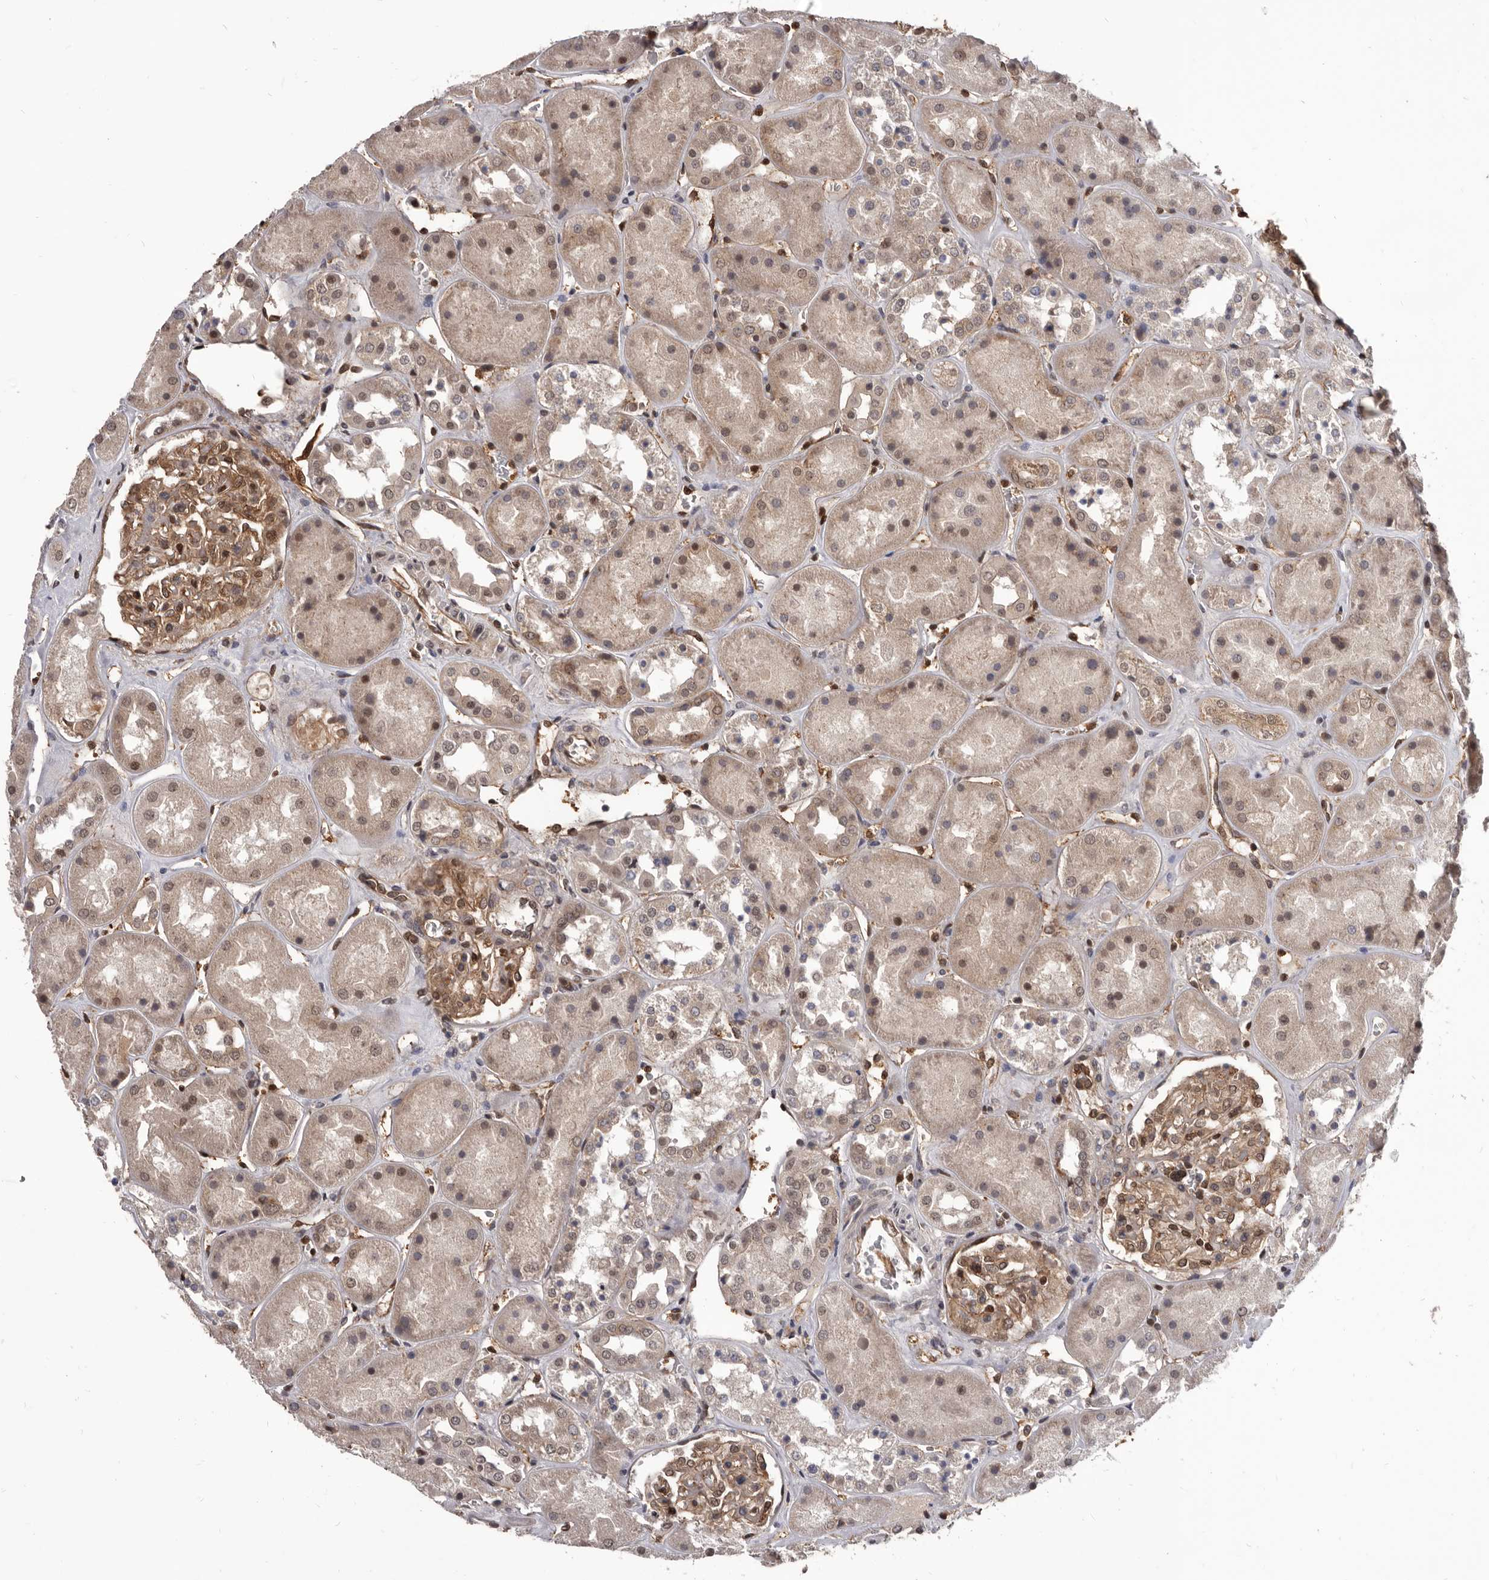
{"staining": {"intensity": "moderate", "quantity": ">75%", "location": "cytoplasmic/membranous,nuclear"}, "tissue": "kidney", "cell_type": "Cells in glomeruli", "image_type": "normal", "snomed": [{"axis": "morphology", "description": "Normal tissue, NOS"}, {"axis": "topography", "description": "Kidney"}], "caption": "Human kidney stained for a protein (brown) exhibits moderate cytoplasmic/membranous,nuclear positive expression in approximately >75% of cells in glomeruli.", "gene": "ADAMTS20", "patient": {"sex": "male", "age": 70}}